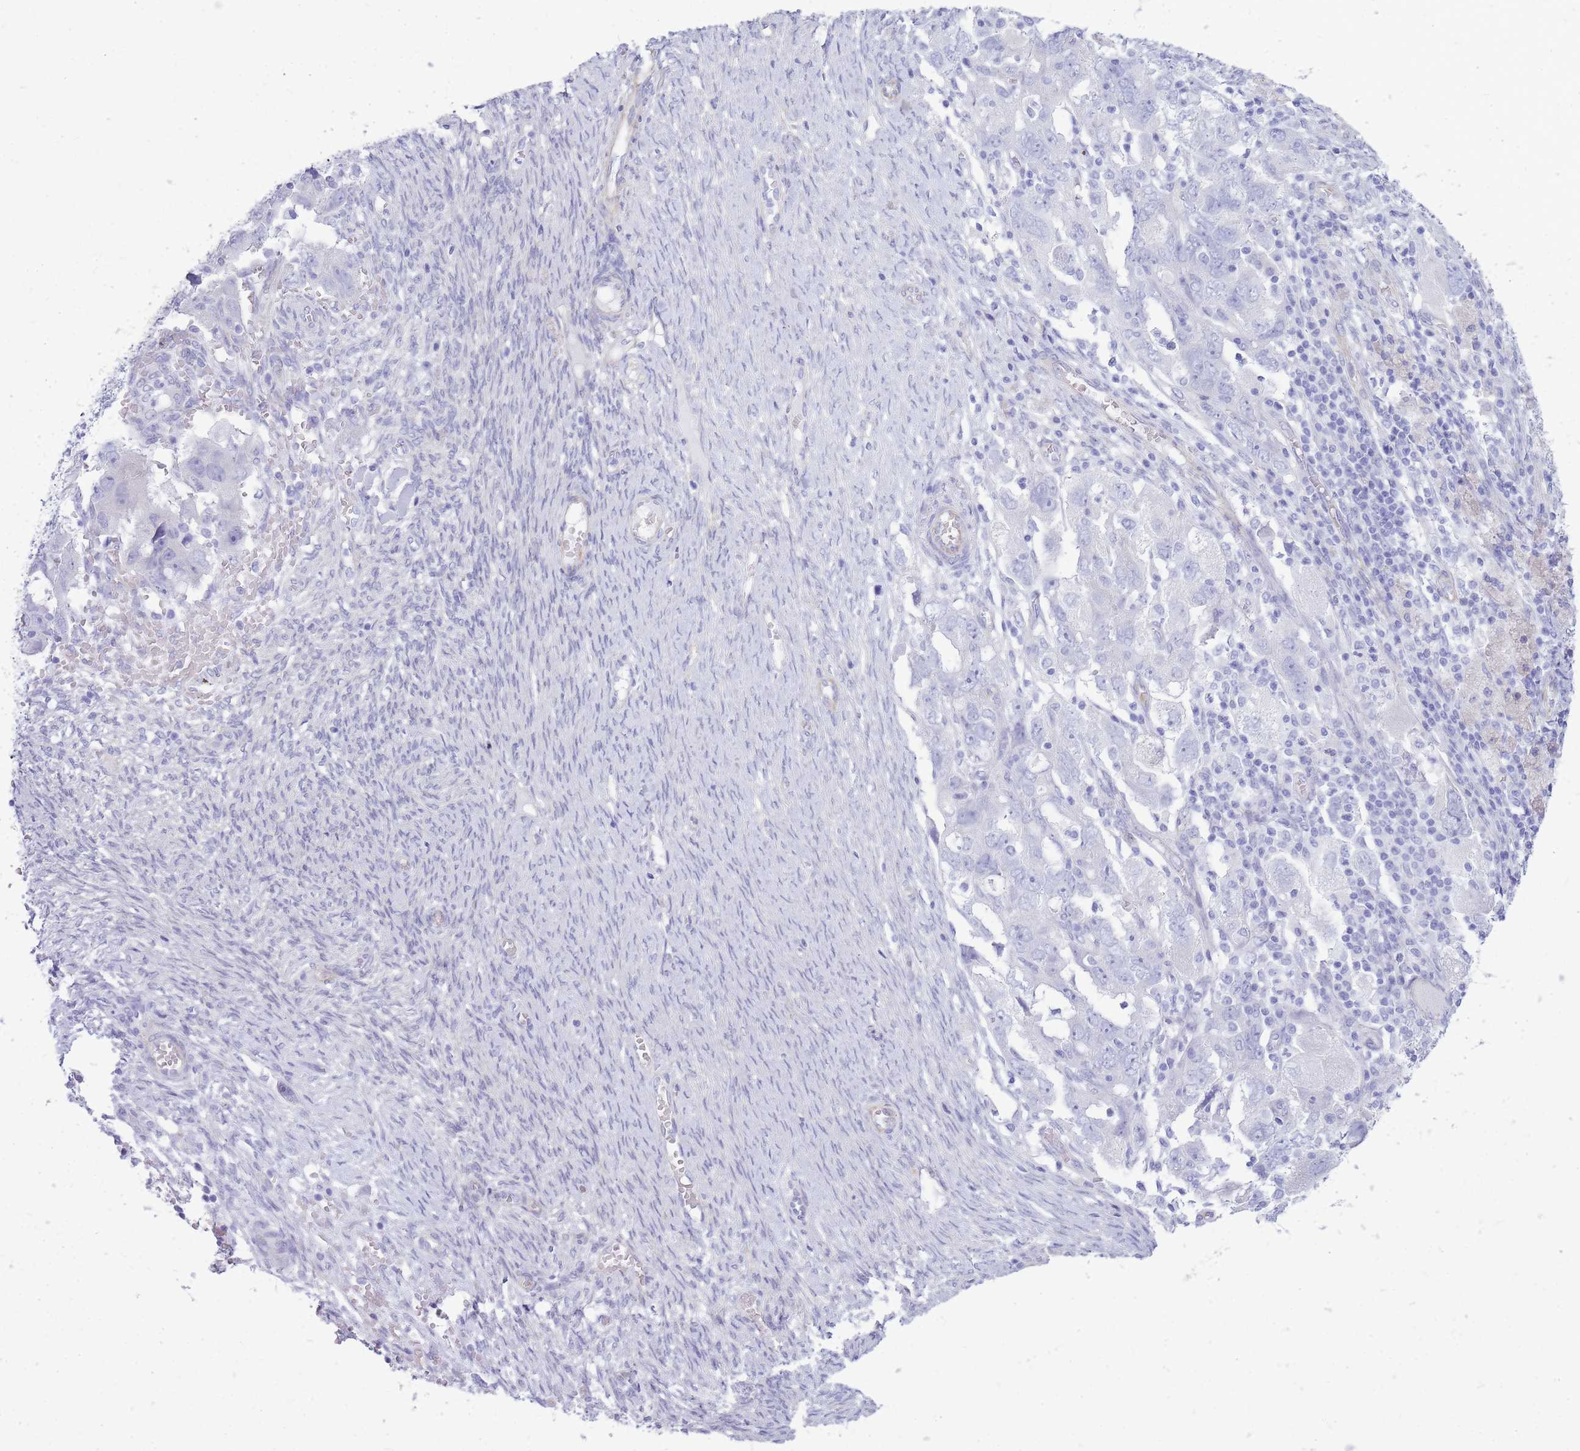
{"staining": {"intensity": "negative", "quantity": "none", "location": "none"}, "tissue": "ovarian cancer", "cell_type": "Tumor cells", "image_type": "cancer", "snomed": [{"axis": "morphology", "description": "Carcinoma, NOS"}, {"axis": "morphology", "description": "Cystadenocarcinoma, serous, NOS"}, {"axis": "topography", "description": "Ovary"}], "caption": "This is a histopathology image of immunohistochemistry staining of serous cystadenocarcinoma (ovarian), which shows no positivity in tumor cells. (DAB (3,3'-diaminobenzidine) immunohistochemistry (IHC) with hematoxylin counter stain).", "gene": "MTSS2", "patient": {"sex": "female", "age": 69}}